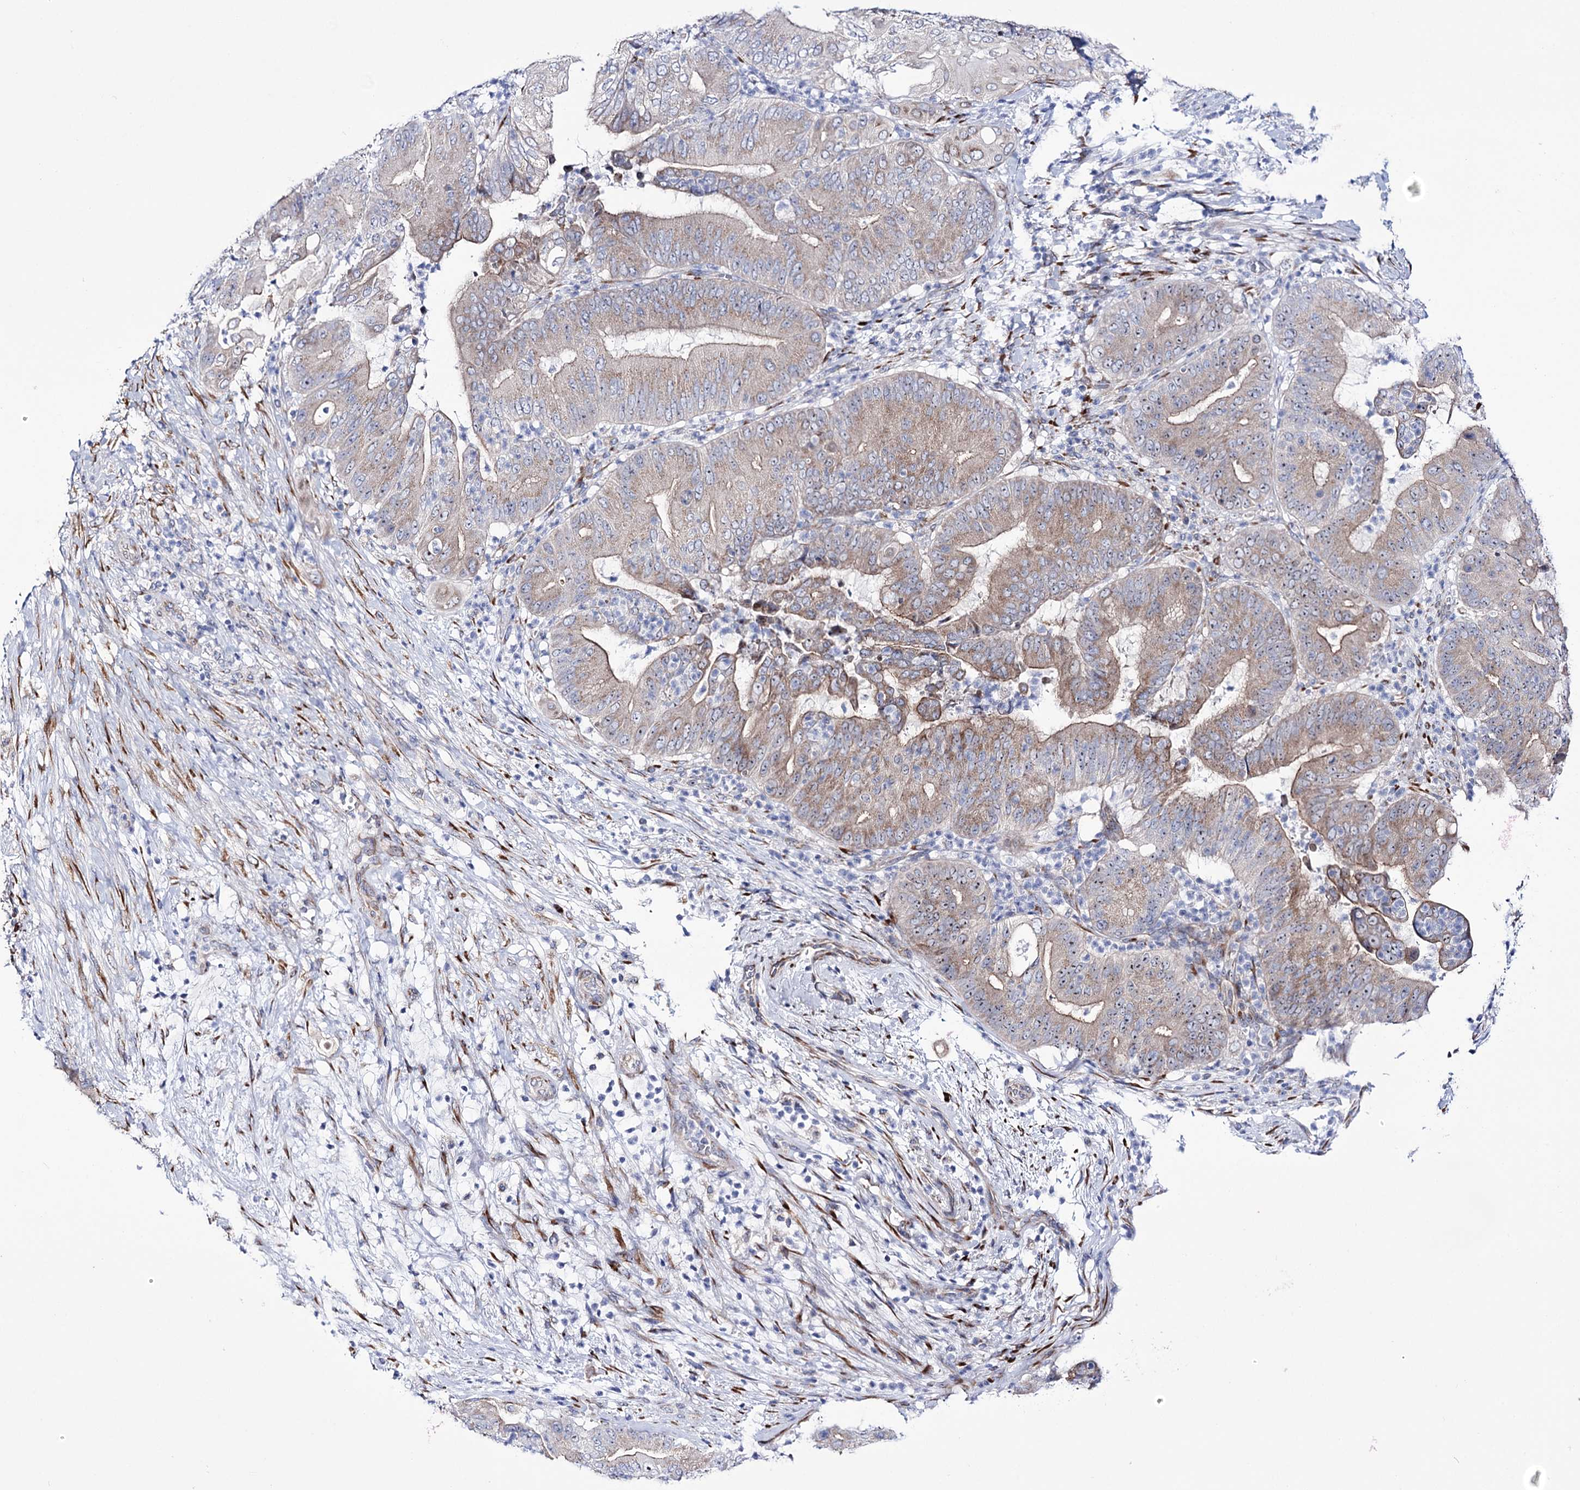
{"staining": {"intensity": "weak", "quantity": "25%-75%", "location": "cytoplasmic/membranous"}, "tissue": "pancreatic cancer", "cell_type": "Tumor cells", "image_type": "cancer", "snomed": [{"axis": "morphology", "description": "Adenocarcinoma, NOS"}, {"axis": "topography", "description": "Pancreas"}], "caption": "There is low levels of weak cytoplasmic/membranous staining in tumor cells of pancreatic cancer (adenocarcinoma), as demonstrated by immunohistochemical staining (brown color).", "gene": "METTL5", "patient": {"sex": "female", "age": 77}}